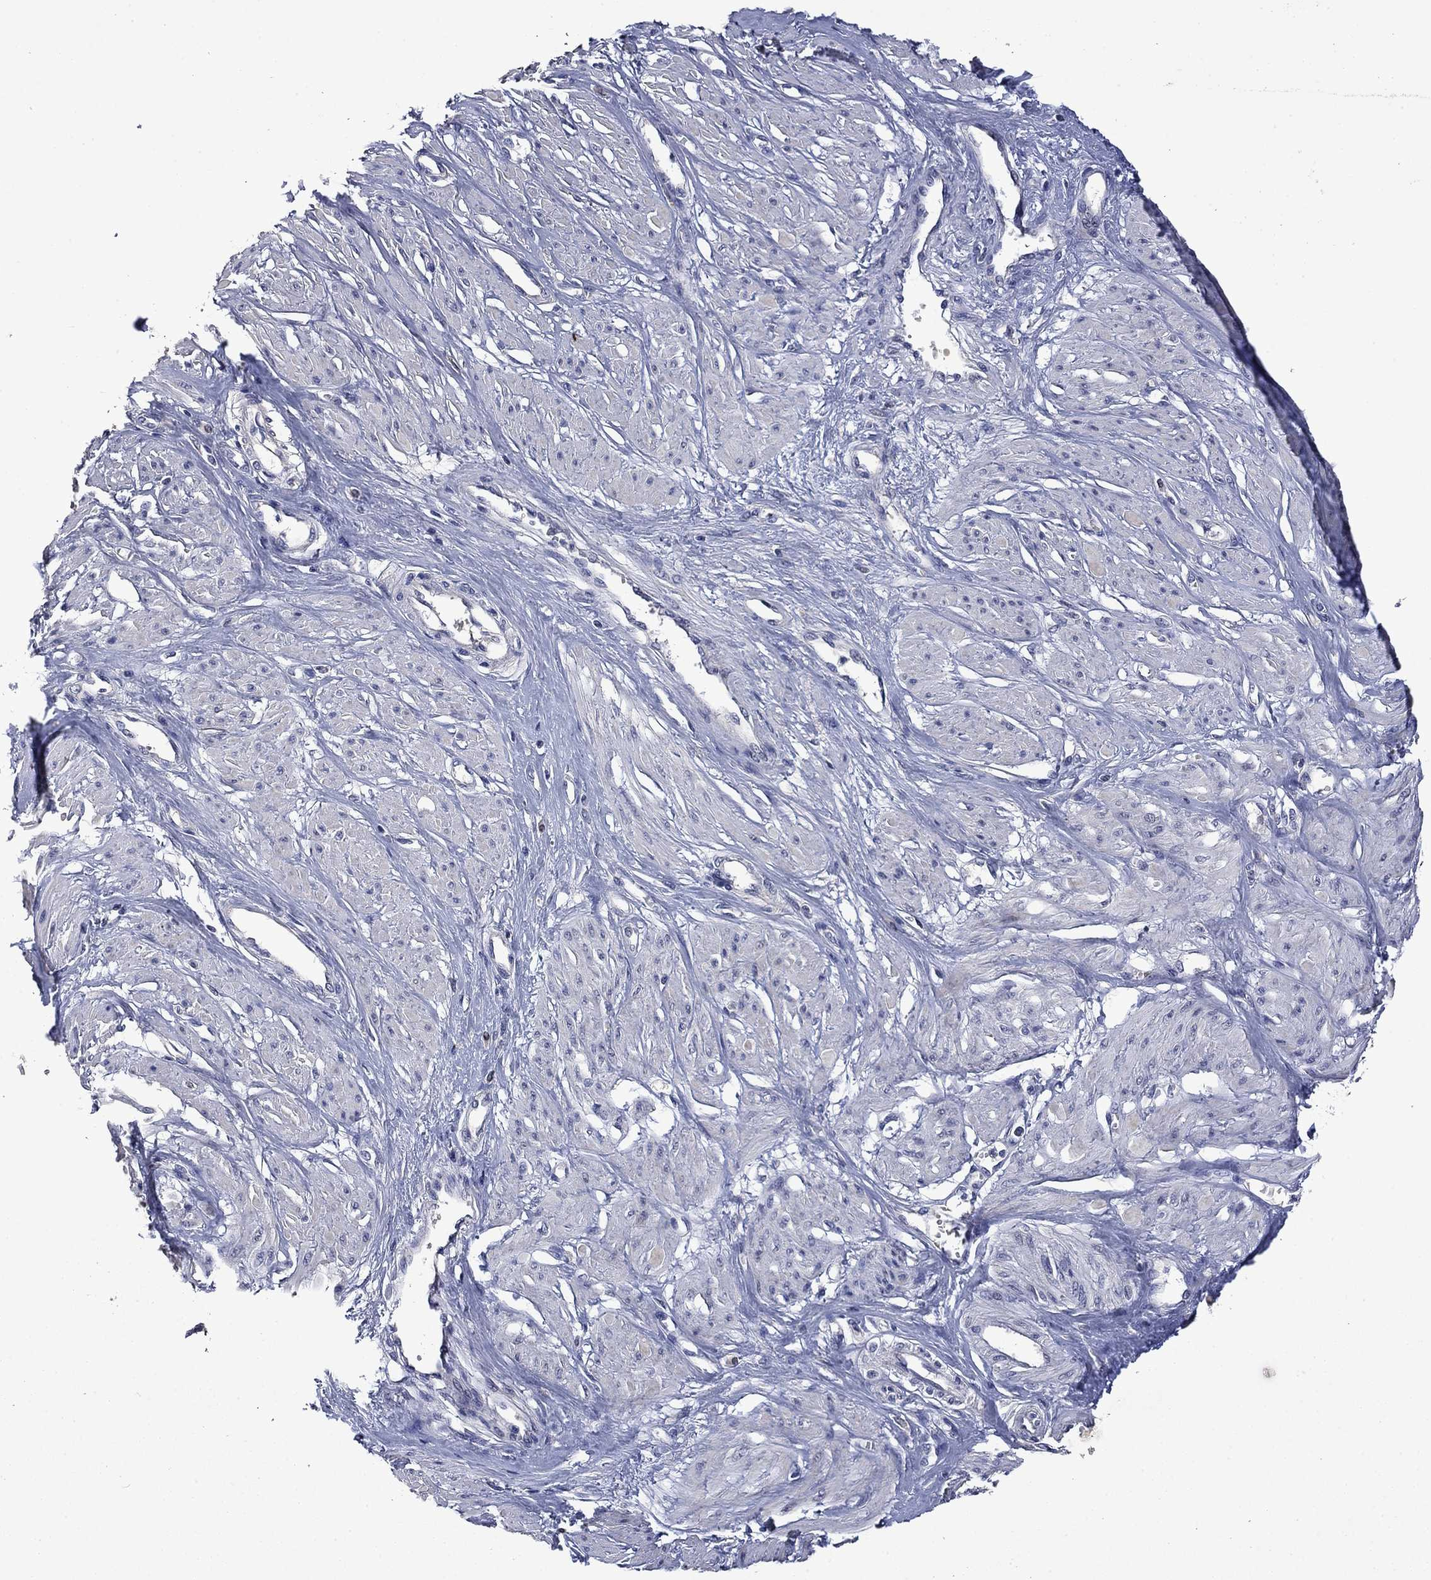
{"staining": {"intensity": "strong", "quantity": "<25%", "location": "cytoplasmic/membranous"}, "tissue": "smooth muscle", "cell_type": "Smooth muscle cells", "image_type": "normal", "snomed": [{"axis": "morphology", "description": "Normal tissue, NOS"}, {"axis": "topography", "description": "Smooth muscle"}, {"axis": "topography", "description": "Uterus"}], "caption": "DAB immunohistochemical staining of normal smooth muscle reveals strong cytoplasmic/membranous protein expression in about <25% of smooth muscle cells.", "gene": "PHKA1", "patient": {"sex": "female", "age": 39}}